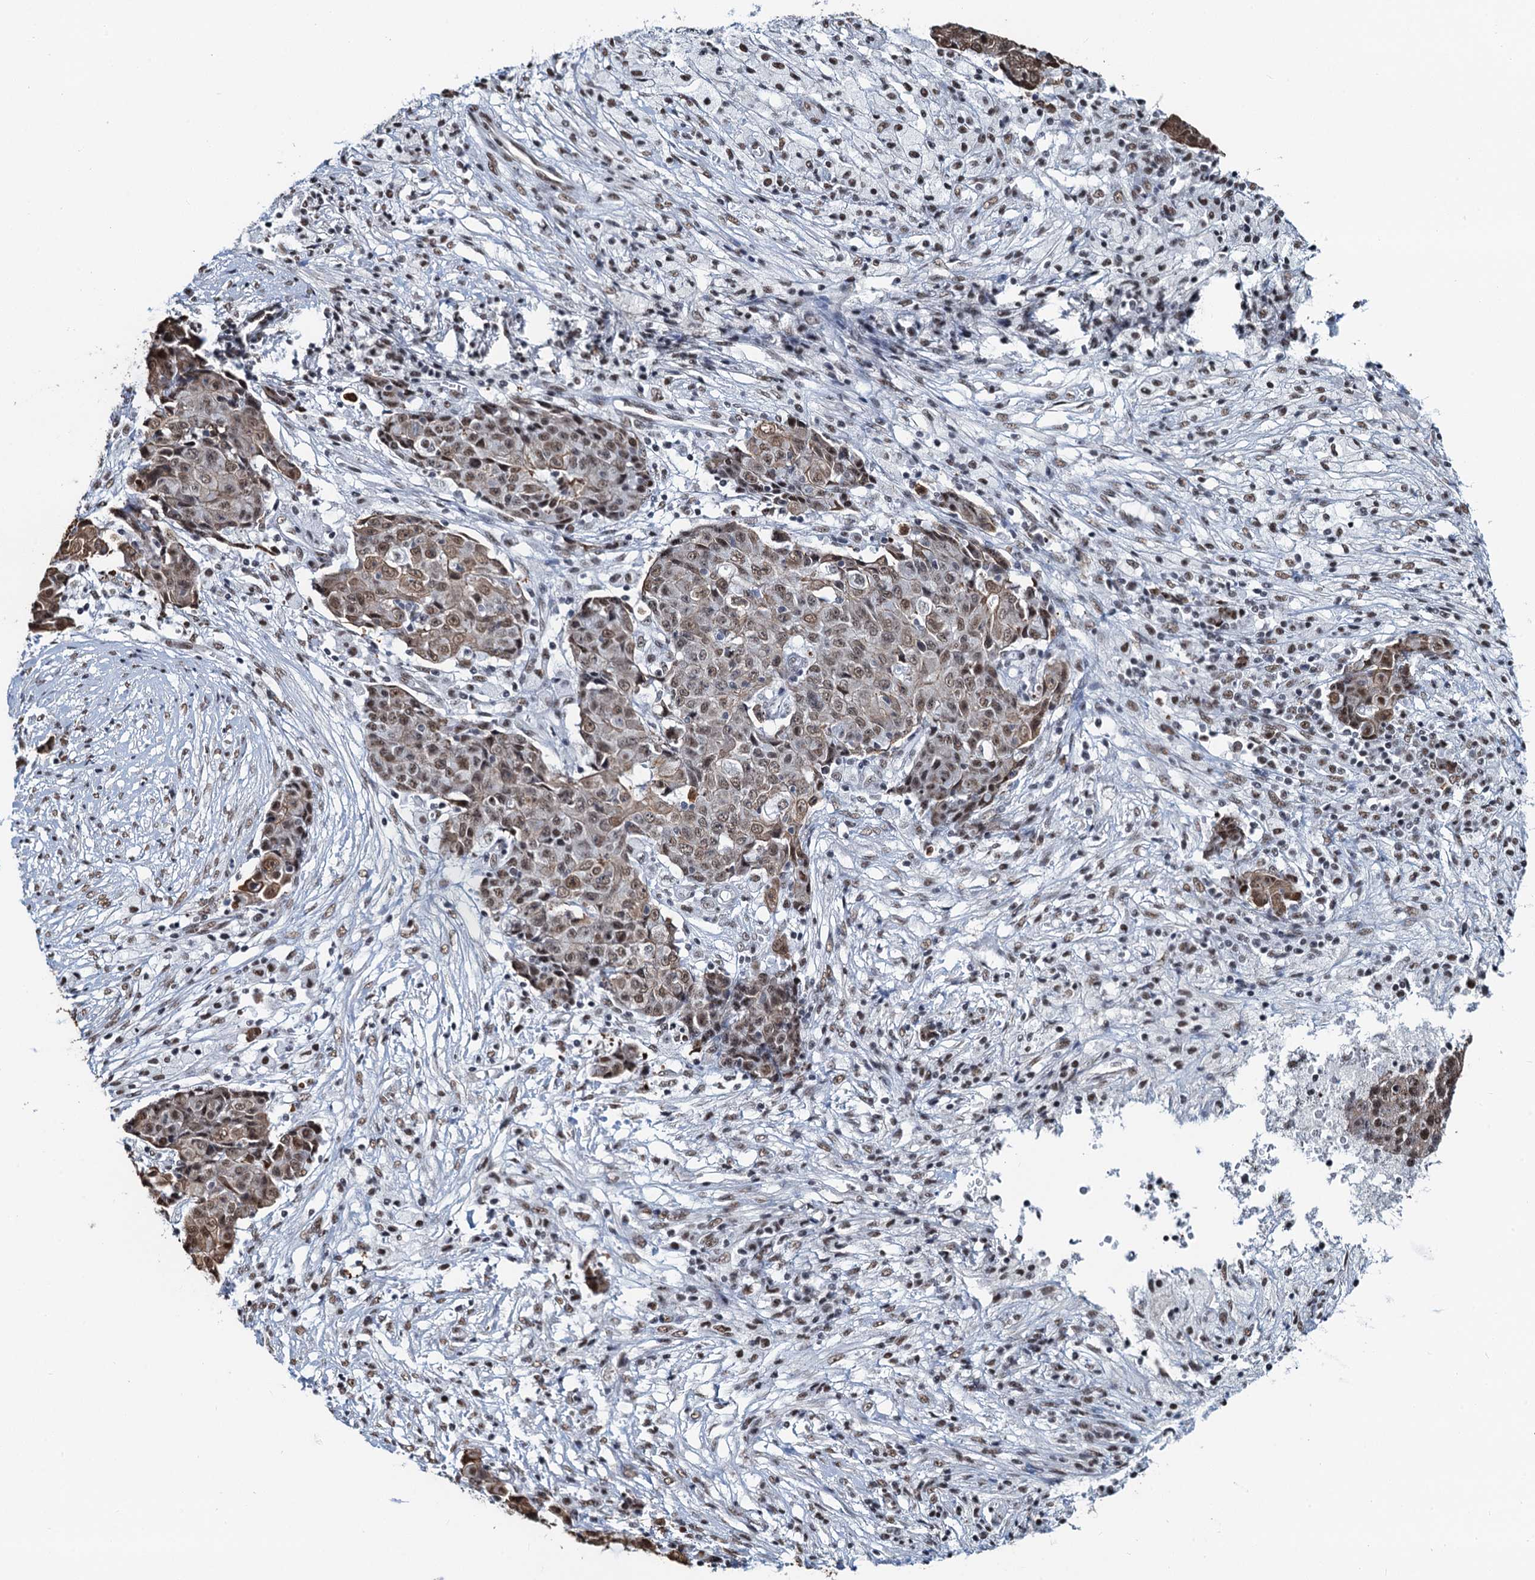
{"staining": {"intensity": "moderate", "quantity": "25%-75%", "location": "cytoplasmic/membranous,nuclear"}, "tissue": "ovarian cancer", "cell_type": "Tumor cells", "image_type": "cancer", "snomed": [{"axis": "morphology", "description": "Carcinoma, endometroid"}, {"axis": "topography", "description": "Ovary"}], "caption": "Immunohistochemical staining of human ovarian cancer displays moderate cytoplasmic/membranous and nuclear protein staining in about 25%-75% of tumor cells. (DAB (3,3'-diaminobenzidine) IHC with brightfield microscopy, high magnification).", "gene": "ZNF609", "patient": {"sex": "female", "age": 42}}